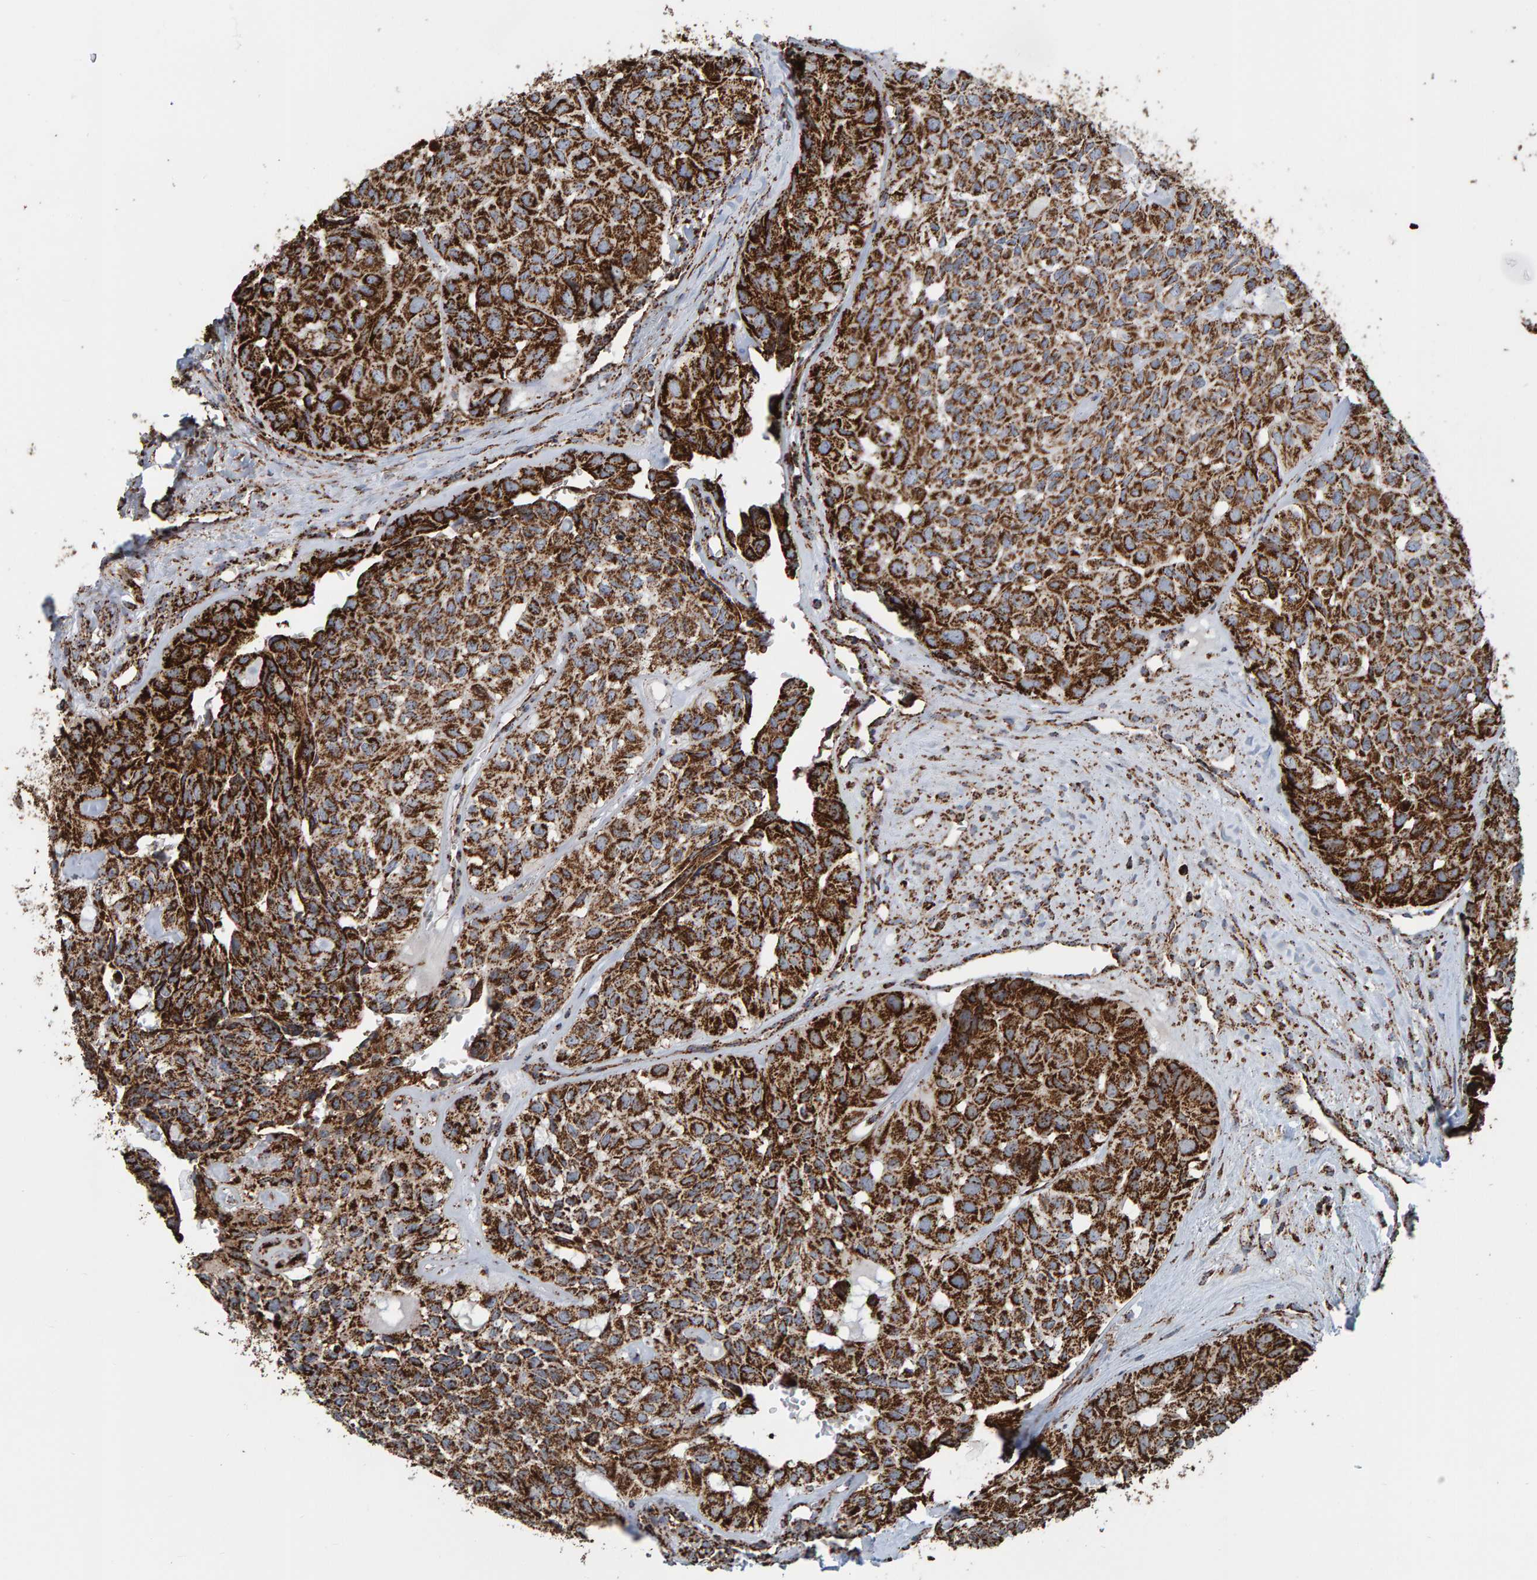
{"staining": {"intensity": "strong", "quantity": ">75%", "location": "cytoplasmic/membranous"}, "tissue": "head and neck cancer", "cell_type": "Tumor cells", "image_type": "cancer", "snomed": [{"axis": "morphology", "description": "Adenocarcinoma, NOS"}, {"axis": "topography", "description": "Salivary gland, NOS"}, {"axis": "topography", "description": "Head-Neck"}], "caption": "Strong cytoplasmic/membranous positivity for a protein is identified in about >75% of tumor cells of head and neck cancer (adenocarcinoma) using immunohistochemistry (IHC).", "gene": "MRPL45", "patient": {"sex": "female", "age": 76}}